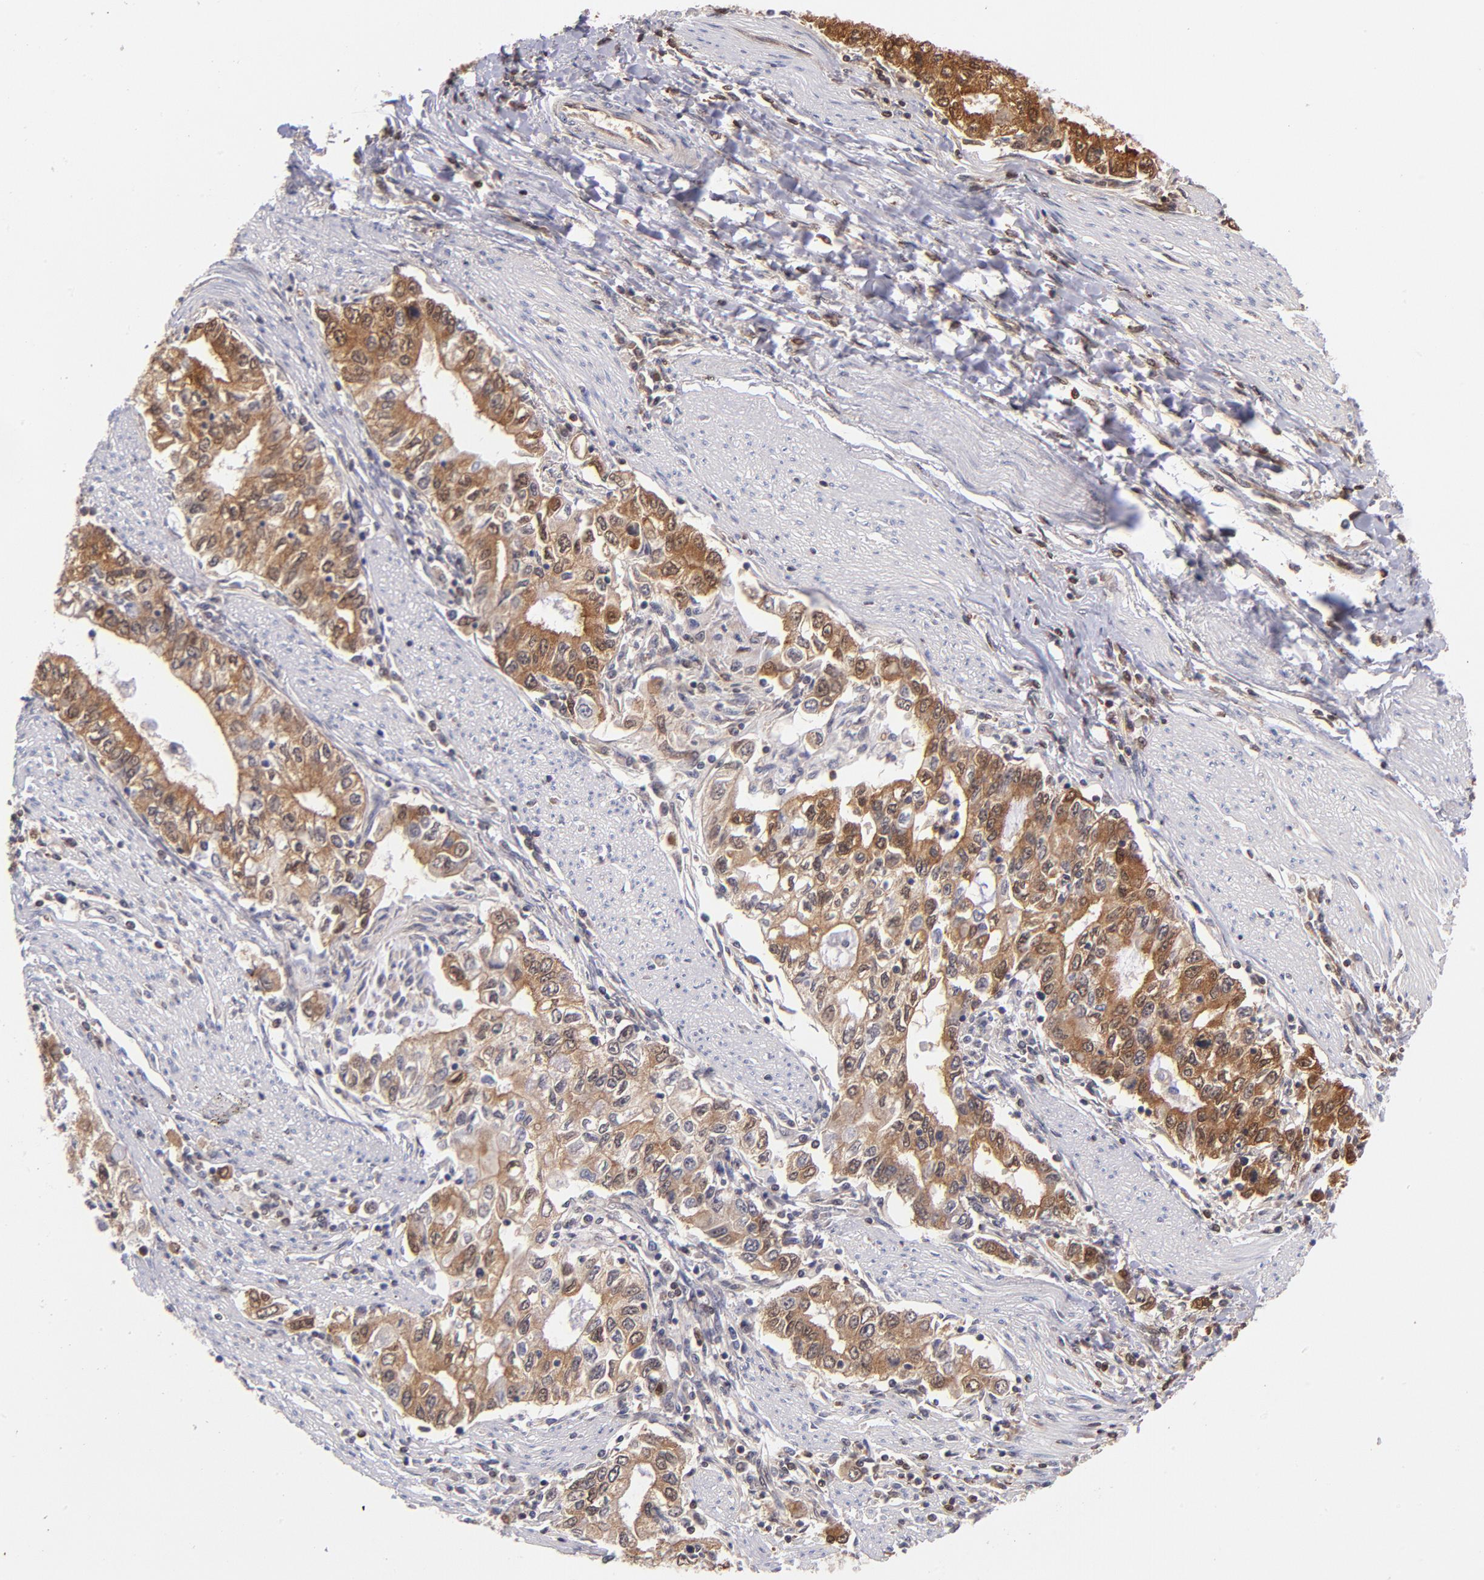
{"staining": {"intensity": "moderate", "quantity": ">75%", "location": "cytoplasmic/membranous,nuclear"}, "tissue": "stomach cancer", "cell_type": "Tumor cells", "image_type": "cancer", "snomed": [{"axis": "morphology", "description": "Adenocarcinoma, NOS"}, {"axis": "topography", "description": "Stomach, lower"}], "caption": "The micrograph exhibits immunohistochemical staining of stomach cancer. There is moderate cytoplasmic/membranous and nuclear staining is seen in approximately >75% of tumor cells.", "gene": "YWHAB", "patient": {"sex": "female", "age": 72}}